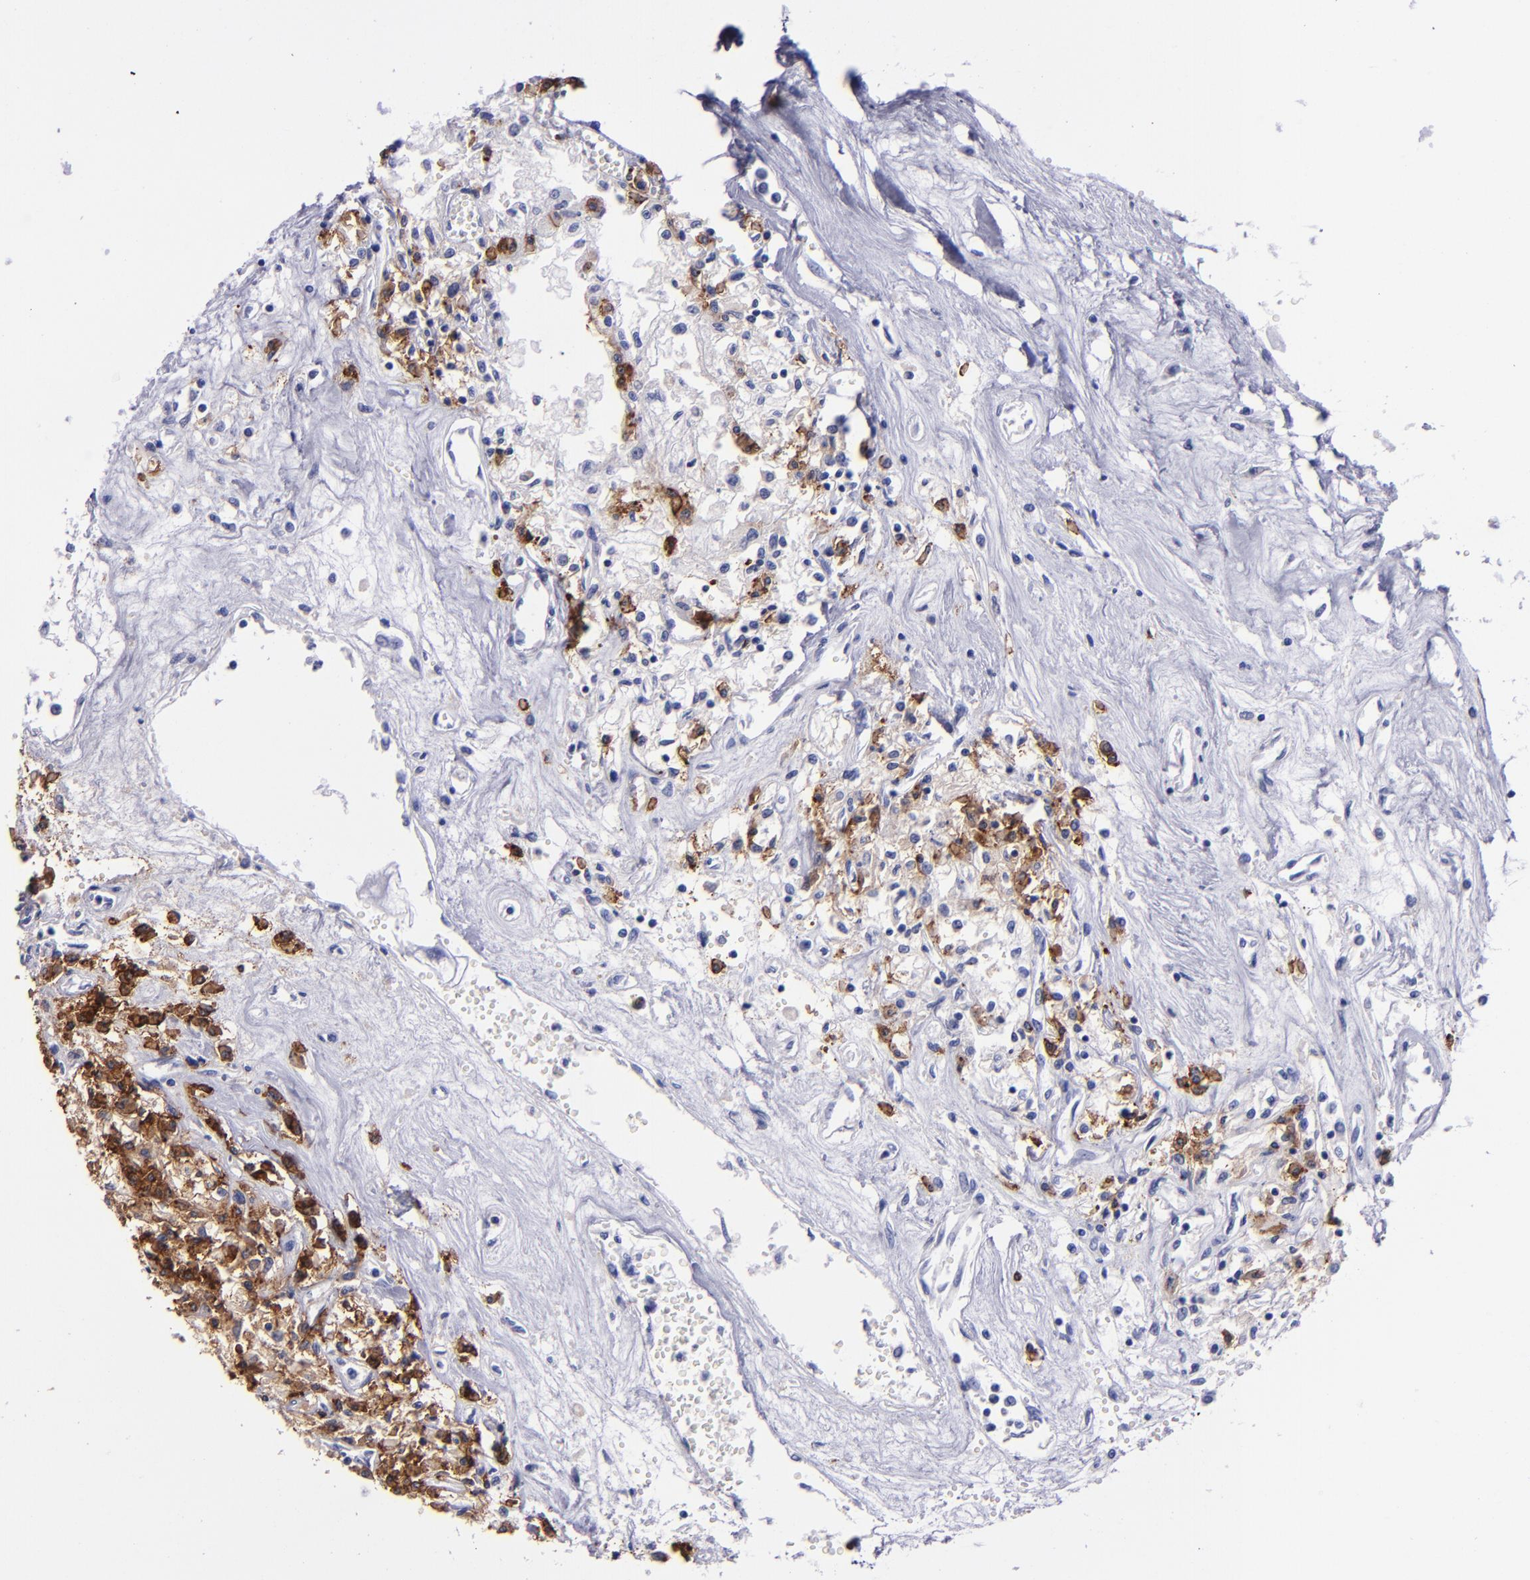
{"staining": {"intensity": "negative", "quantity": "none", "location": "none"}, "tissue": "renal cancer", "cell_type": "Tumor cells", "image_type": "cancer", "snomed": [{"axis": "morphology", "description": "Adenocarcinoma, NOS"}, {"axis": "topography", "description": "Kidney"}], "caption": "Immunohistochemistry image of renal cancer (adenocarcinoma) stained for a protein (brown), which reveals no expression in tumor cells.", "gene": "CD38", "patient": {"sex": "male", "age": 78}}